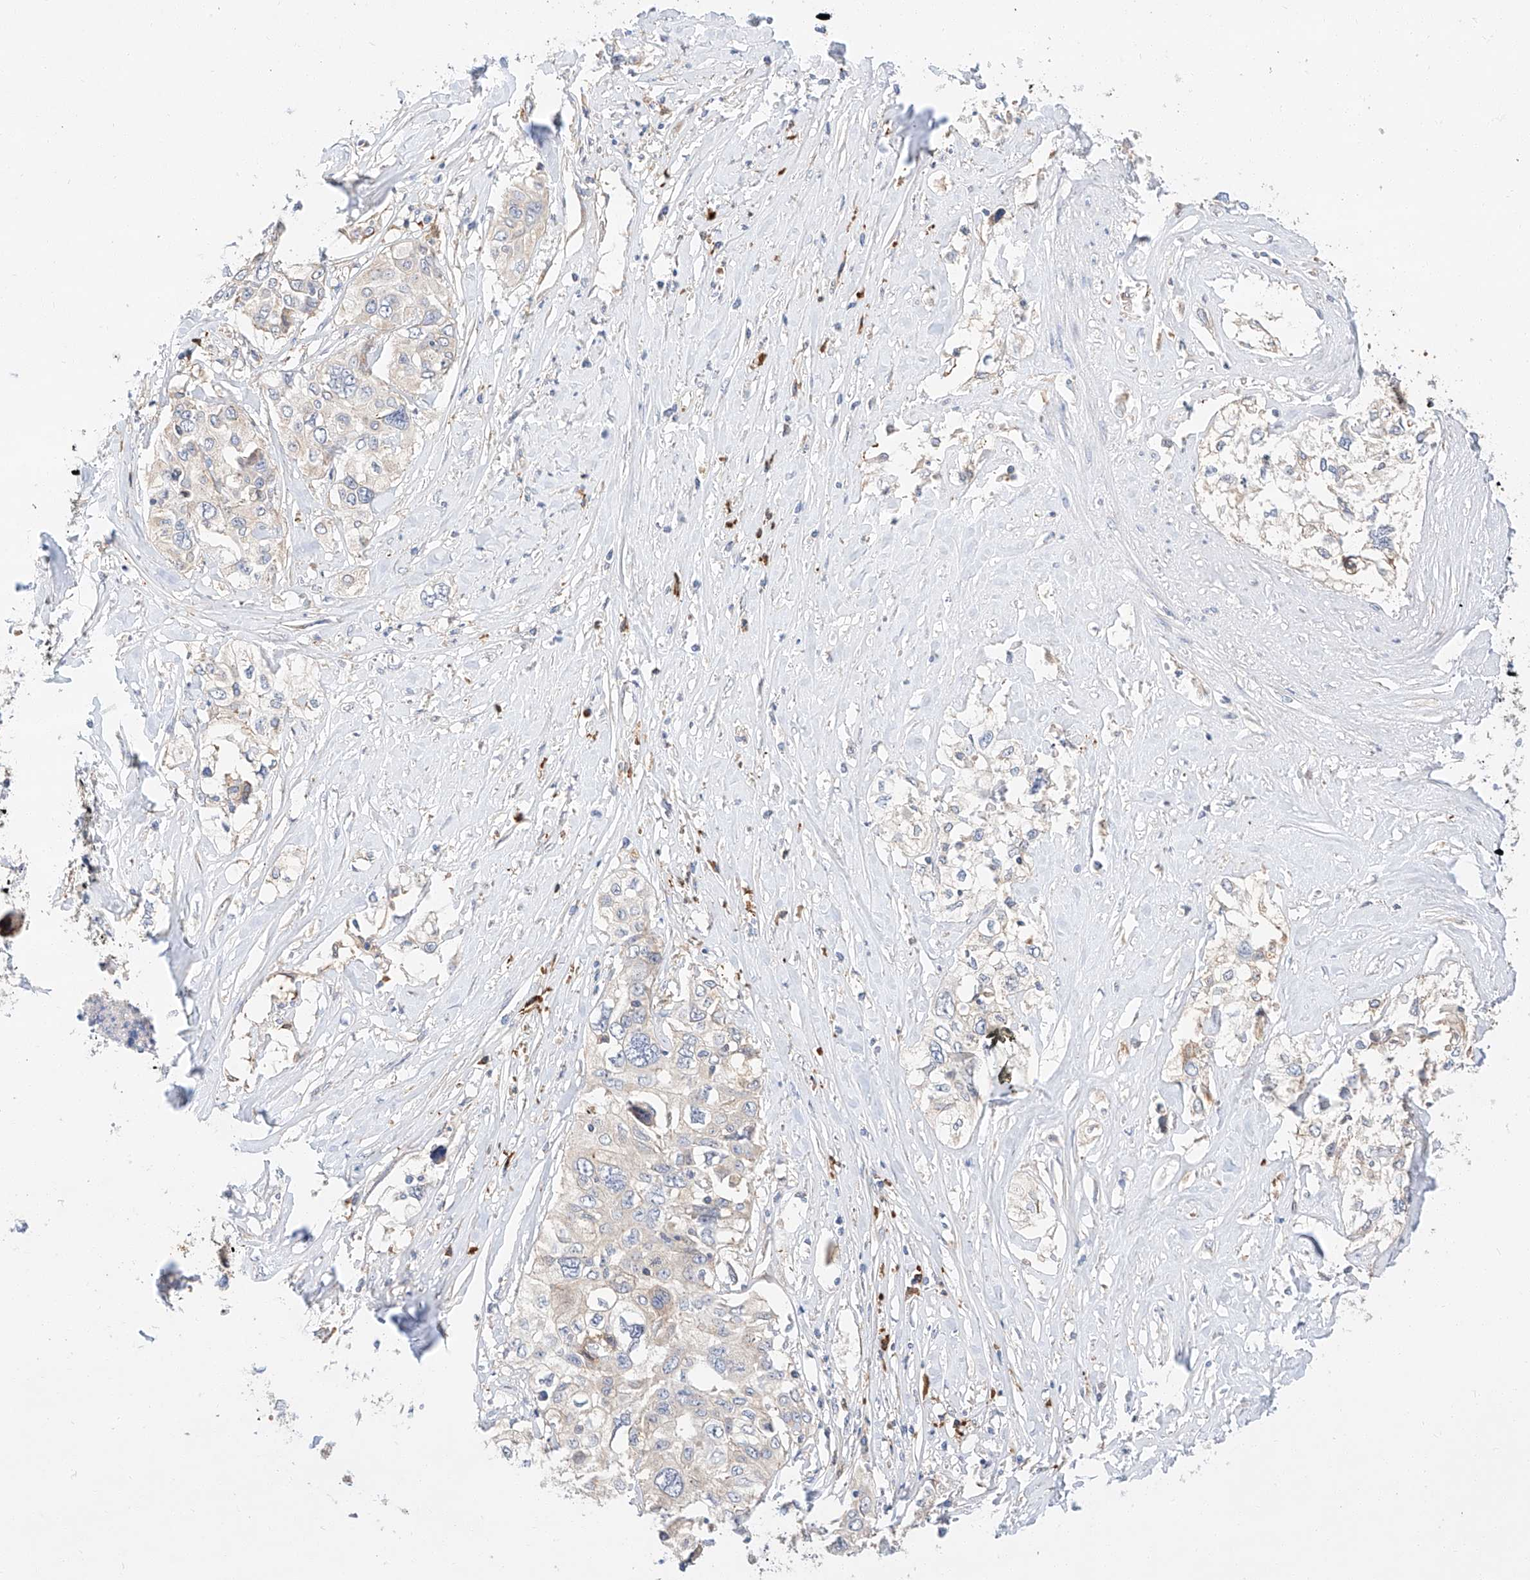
{"staining": {"intensity": "weak", "quantity": "25%-75%", "location": "cytoplasmic/membranous"}, "tissue": "cervical cancer", "cell_type": "Tumor cells", "image_type": "cancer", "snomed": [{"axis": "morphology", "description": "Squamous cell carcinoma, NOS"}, {"axis": "topography", "description": "Cervix"}], "caption": "IHC (DAB) staining of squamous cell carcinoma (cervical) shows weak cytoplasmic/membranous protein positivity in approximately 25%-75% of tumor cells. (DAB (3,3'-diaminobenzidine) IHC with brightfield microscopy, high magnification).", "gene": "GLMN", "patient": {"sex": "female", "age": 31}}